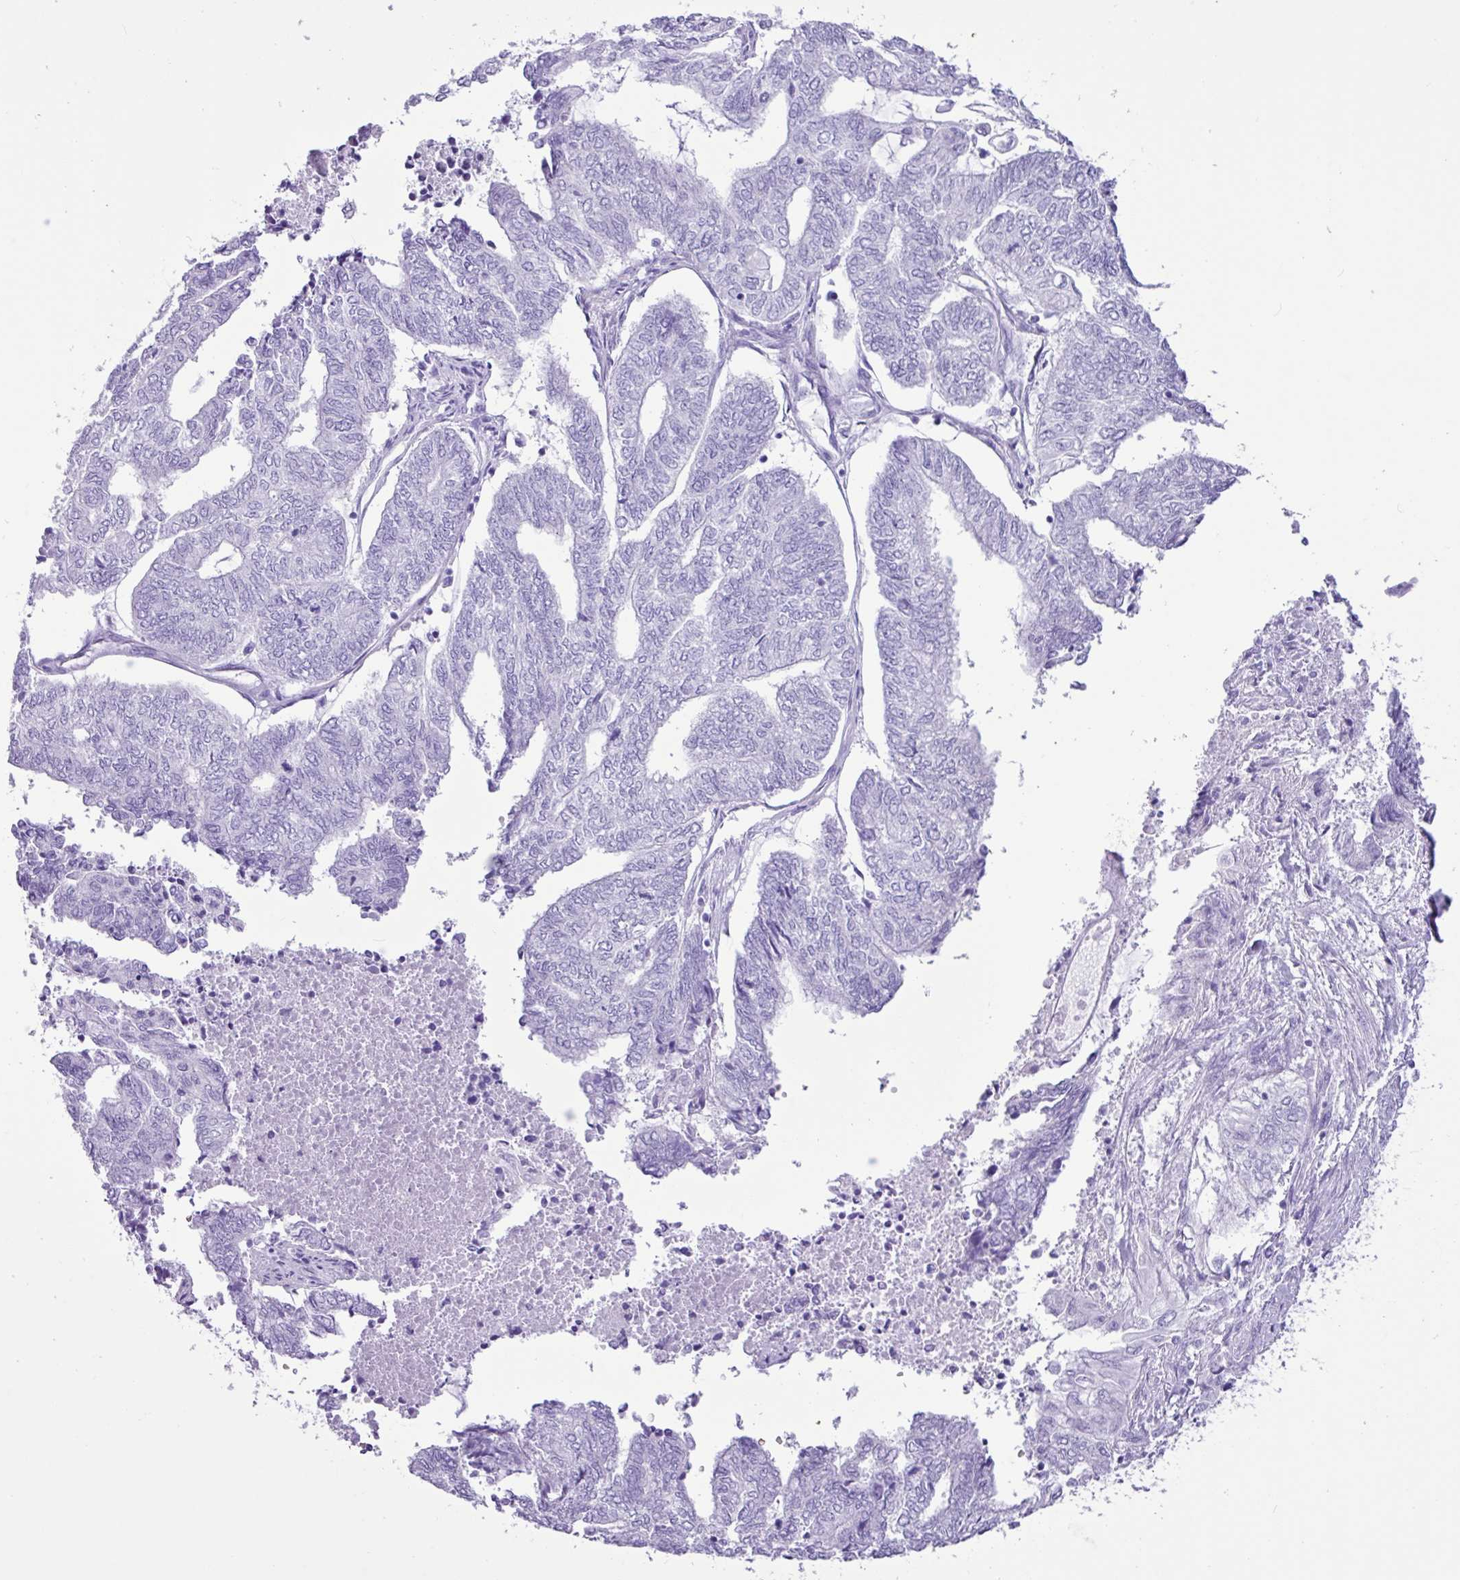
{"staining": {"intensity": "negative", "quantity": "none", "location": "none"}, "tissue": "endometrial cancer", "cell_type": "Tumor cells", "image_type": "cancer", "snomed": [{"axis": "morphology", "description": "Adenocarcinoma, NOS"}, {"axis": "topography", "description": "Uterus"}, {"axis": "topography", "description": "Endometrium"}], "caption": "IHC of human endometrial cancer (adenocarcinoma) reveals no positivity in tumor cells.", "gene": "CKMT2", "patient": {"sex": "female", "age": 70}}